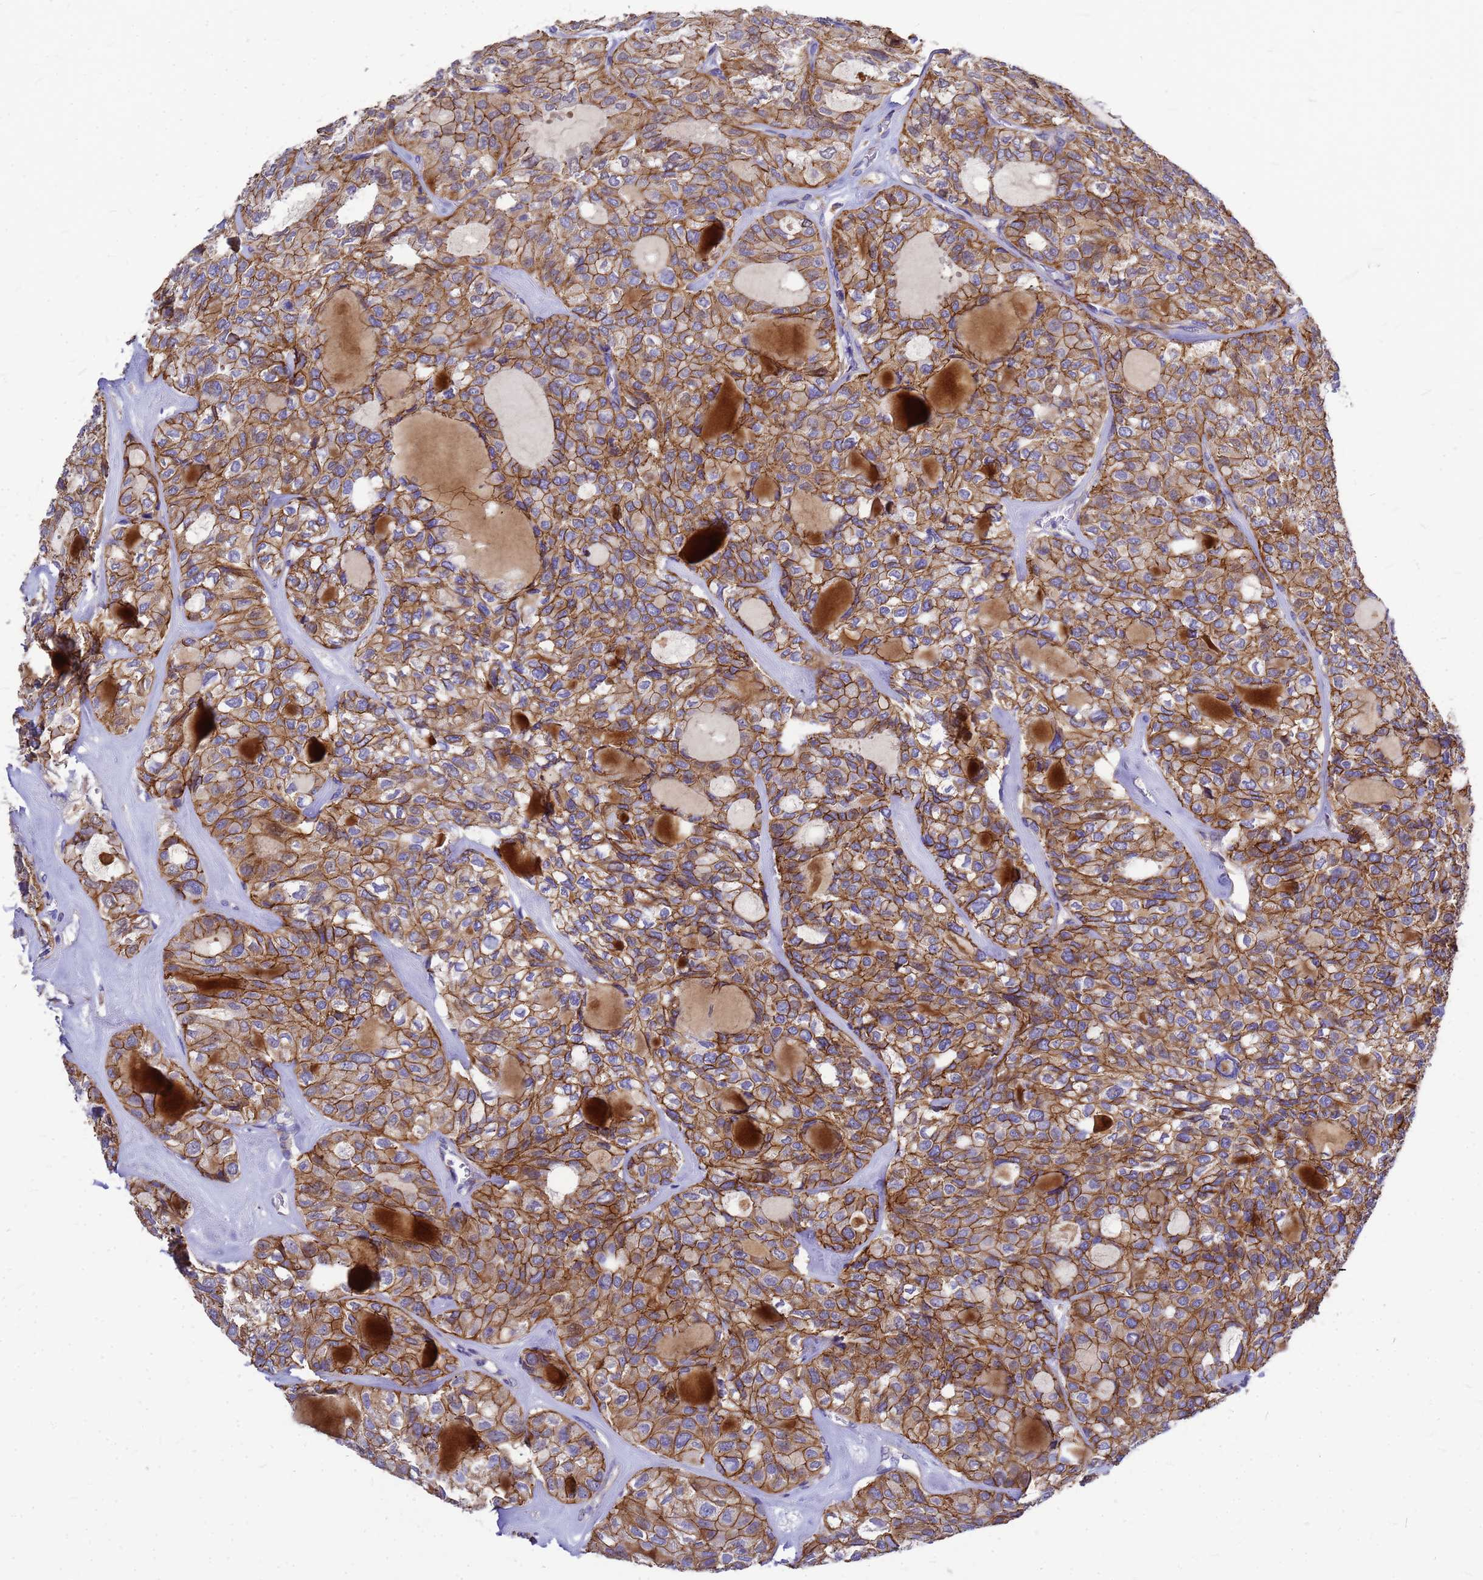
{"staining": {"intensity": "moderate", "quantity": ">75%", "location": "cytoplasmic/membranous"}, "tissue": "thyroid cancer", "cell_type": "Tumor cells", "image_type": "cancer", "snomed": [{"axis": "morphology", "description": "Follicular adenoma carcinoma, NOS"}, {"axis": "topography", "description": "Thyroid gland"}], "caption": "An image of human thyroid cancer stained for a protein displays moderate cytoplasmic/membranous brown staining in tumor cells. The staining is performed using DAB brown chromogen to label protein expression. The nuclei are counter-stained blue using hematoxylin.", "gene": "FBXW5", "patient": {"sex": "male", "age": 75}}